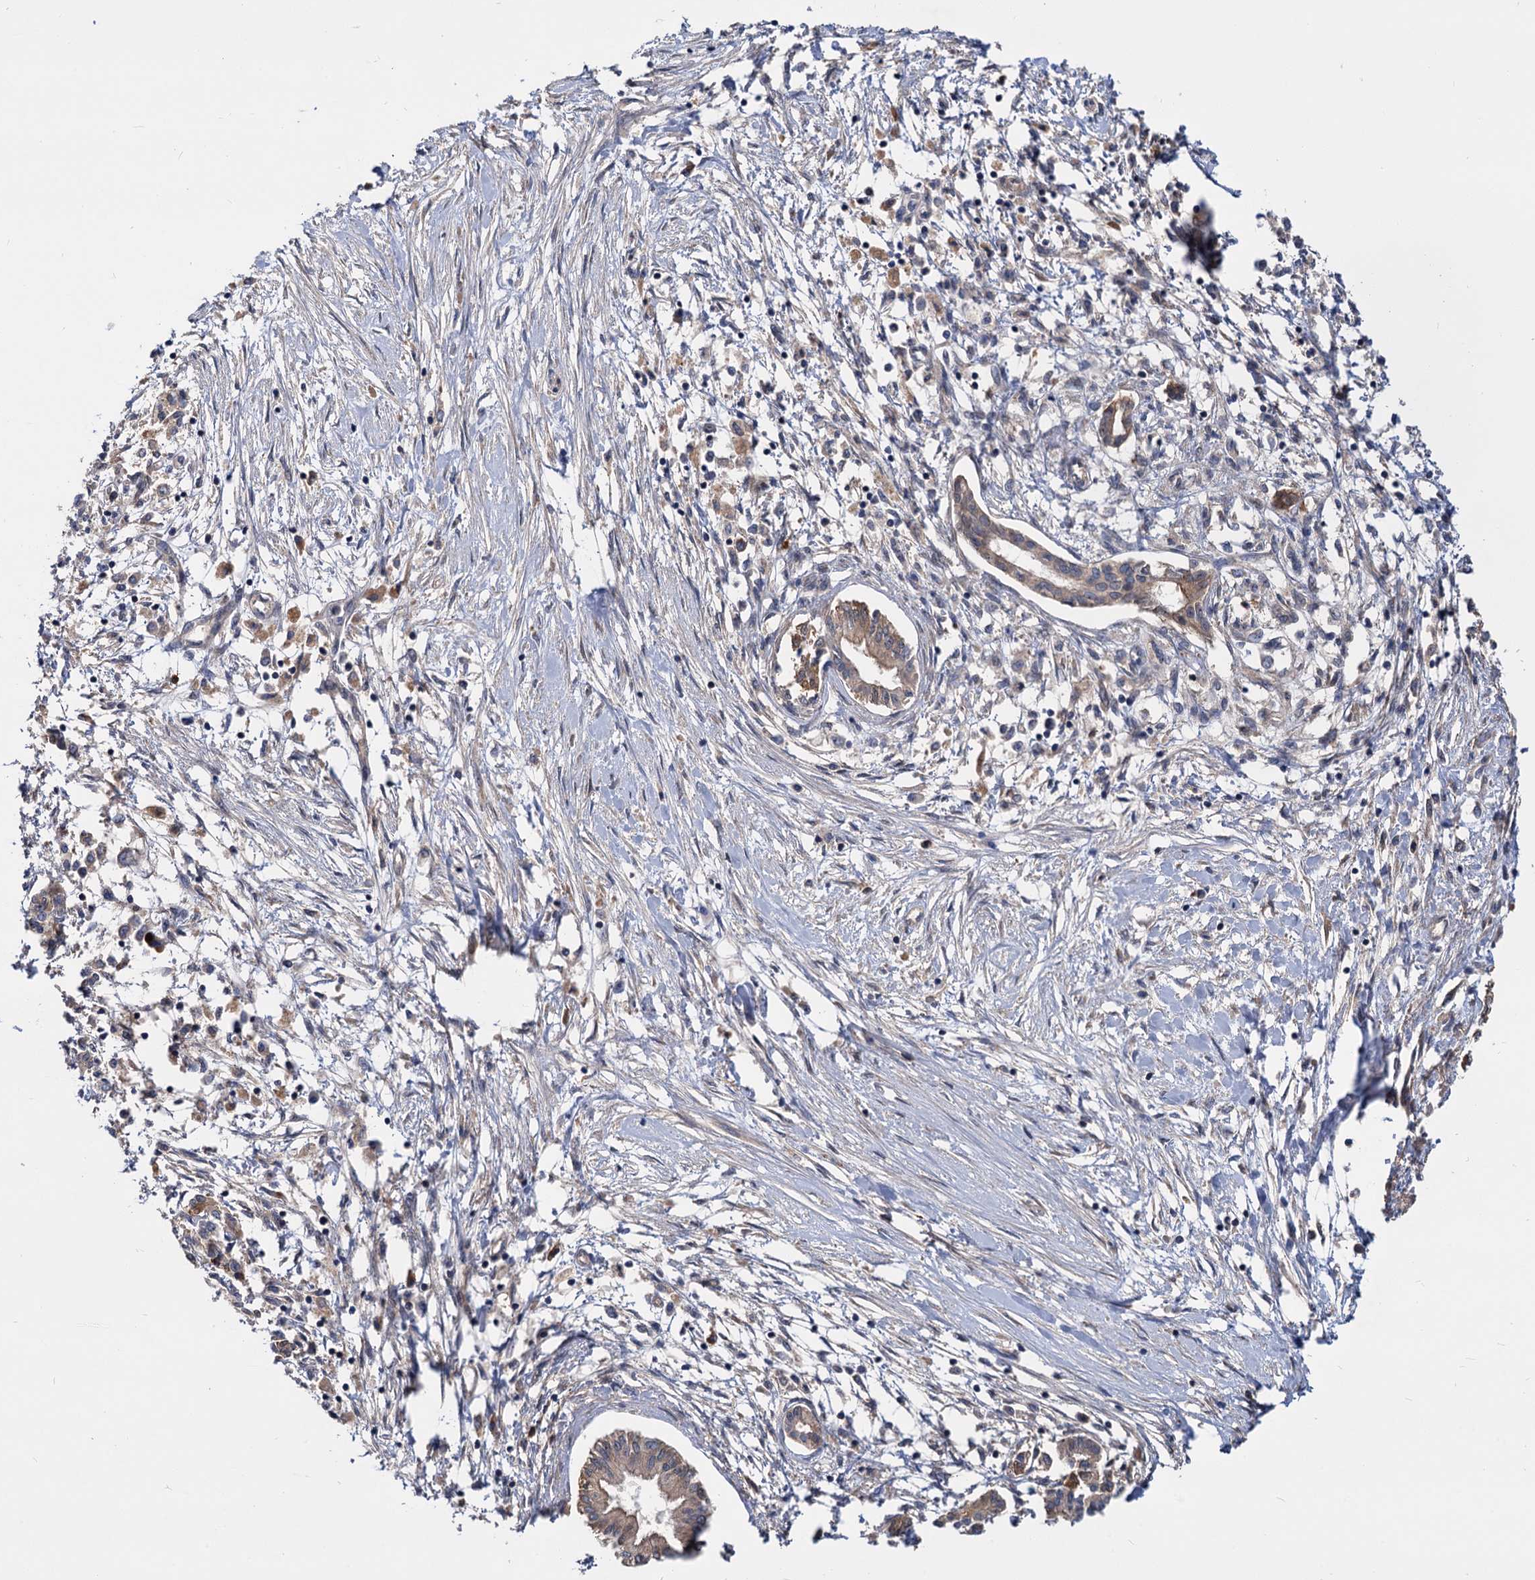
{"staining": {"intensity": "weak", "quantity": ">75%", "location": "cytoplasmic/membranous"}, "tissue": "pancreatic cancer", "cell_type": "Tumor cells", "image_type": "cancer", "snomed": [{"axis": "morphology", "description": "Adenocarcinoma, NOS"}, {"axis": "topography", "description": "Pancreas"}], "caption": "DAB immunohistochemical staining of human pancreatic adenocarcinoma shows weak cytoplasmic/membranous protein staining in about >75% of tumor cells.", "gene": "SNX15", "patient": {"sex": "female", "age": 50}}